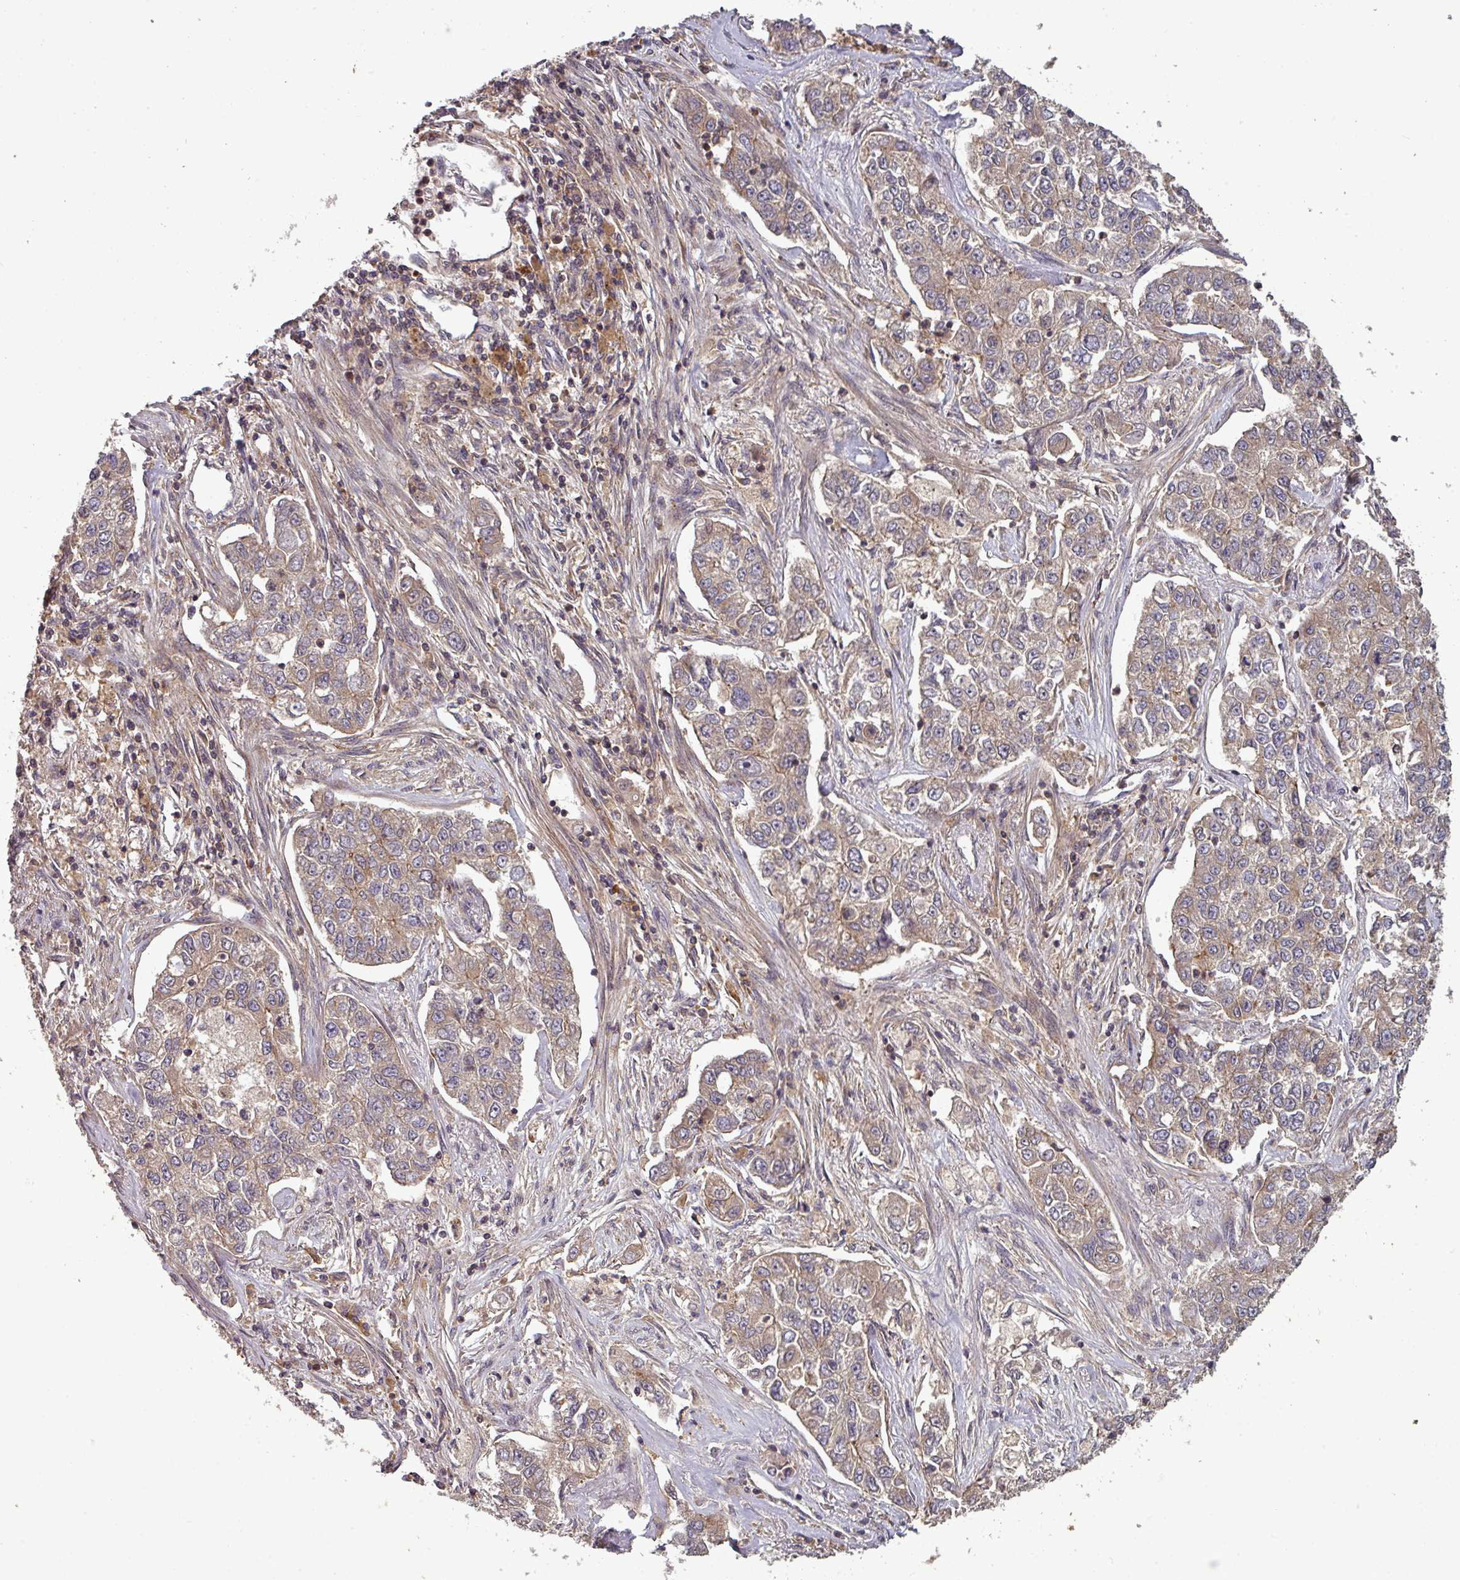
{"staining": {"intensity": "moderate", "quantity": ">75%", "location": "cytoplasmic/membranous"}, "tissue": "lung cancer", "cell_type": "Tumor cells", "image_type": "cancer", "snomed": [{"axis": "morphology", "description": "Adenocarcinoma, NOS"}, {"axis": "topography", "description": "Lung"}], "caption": "The immunohistochemical stain labels moderate cytoplasmic/membranous expression in tumor cells of lung cancer tissue.", "gene": "GSKIP", "patient": {"sex": "male", "age": 49}}